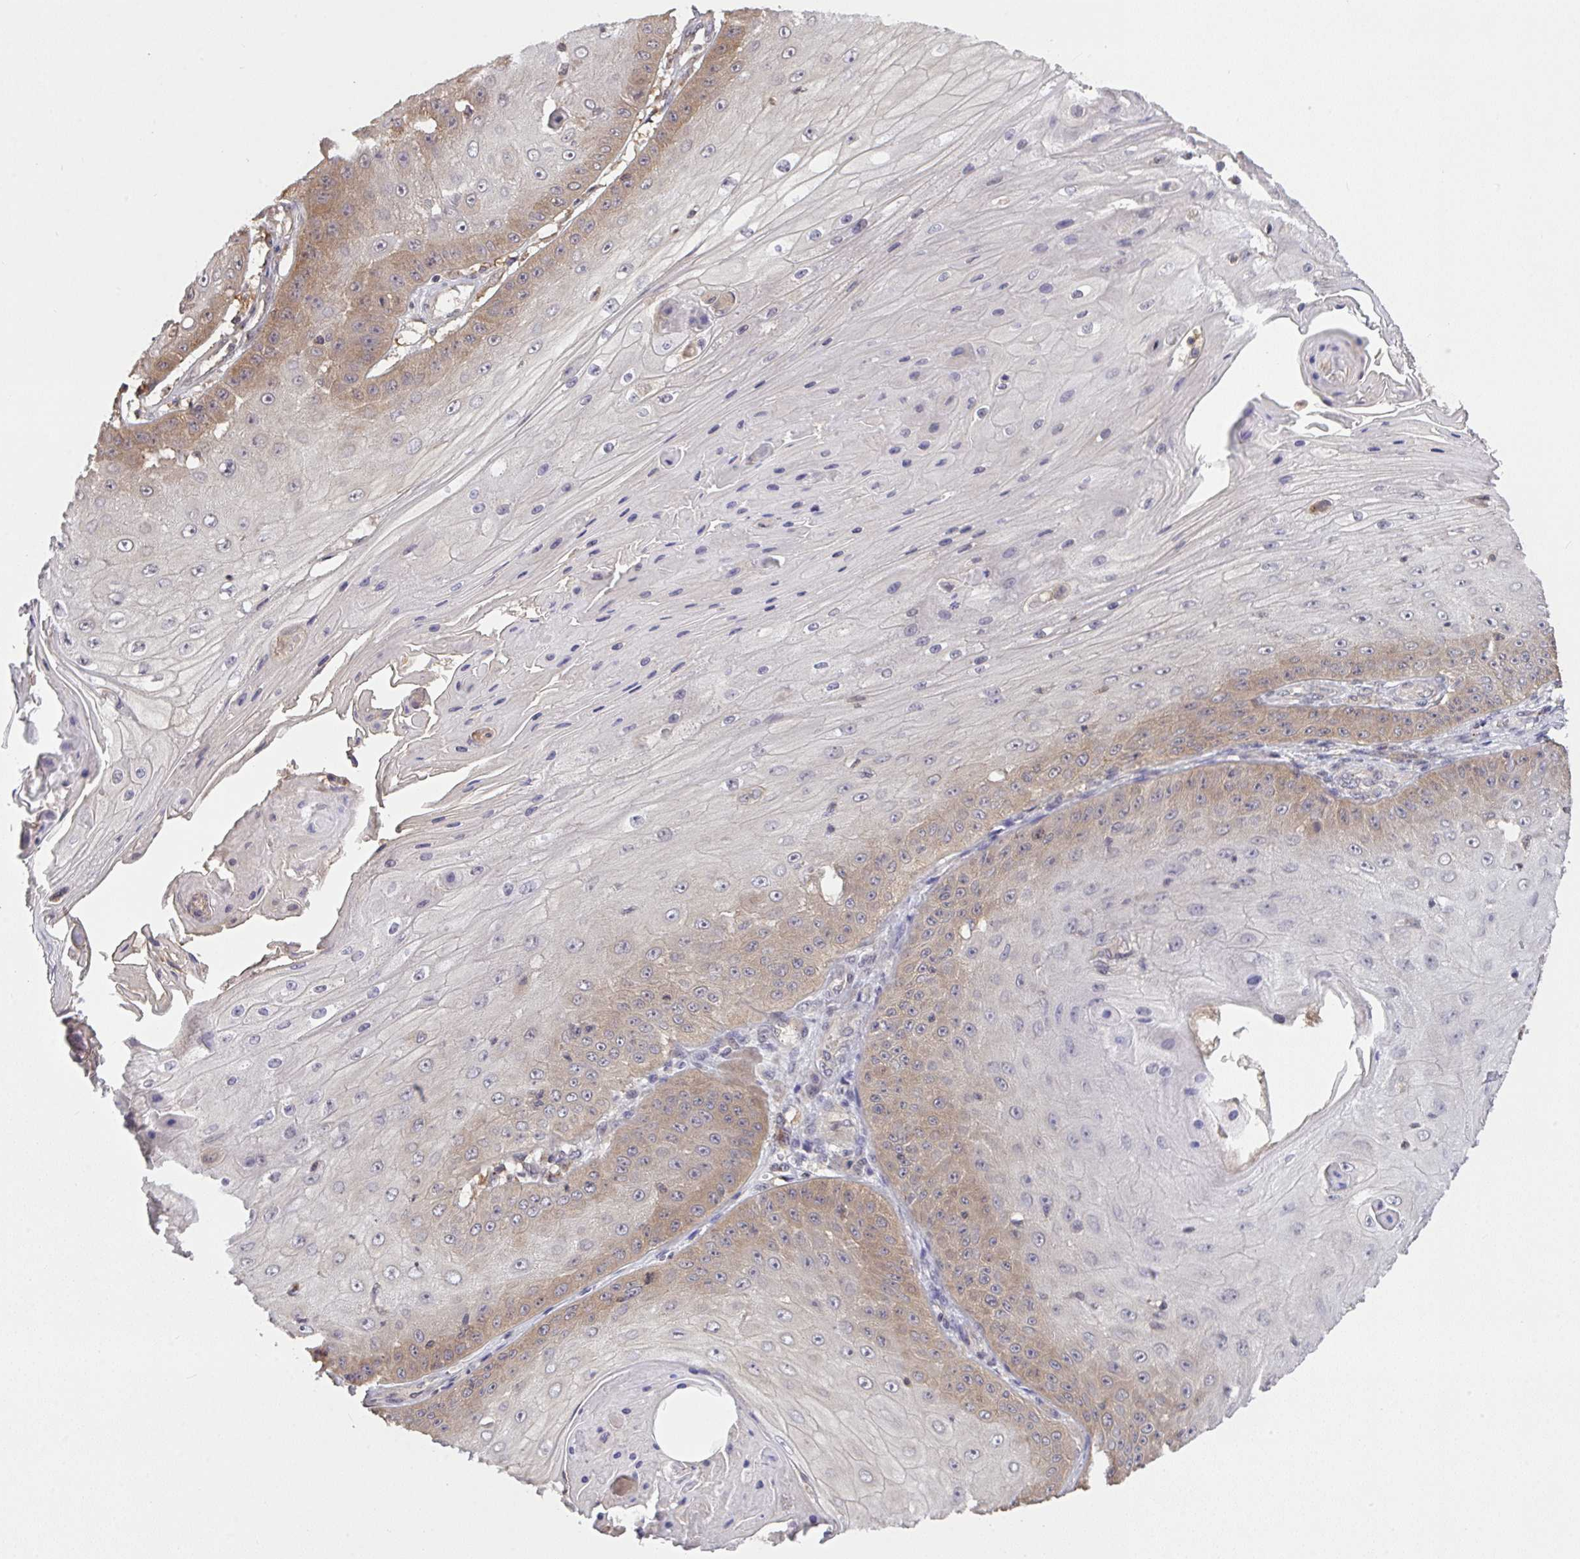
{"staining": {"intensity": "weak", "quantity": "25%-75%", "location": "cytoplasmic/membranous"}, "tissue": "skin cancer", "cell_type": "Tumor cells", "image_type": "cancer", "snomed": [{"axis": "morphology", "description": "Squamous cell carcinoma, NOS"}, {"axis": "topography", "description": "Skin"}], "caption": "IHC (DAB (3,3'-diaminobenzidine)) staining of human skin squamous cell carcinoma demonstrates weak cytoplasmic/membranous protein staining in approximately 25%-75% of tumor cells. The staining was performed using DAB (3,3'-diaminobenzidine) to visualize the protein expression in brown, while the nuclei were stained in blue with hematoxylin (Magnification: 20x).", "gene": "C12orf57", "patient": {"sex": "male", "age": 70}}